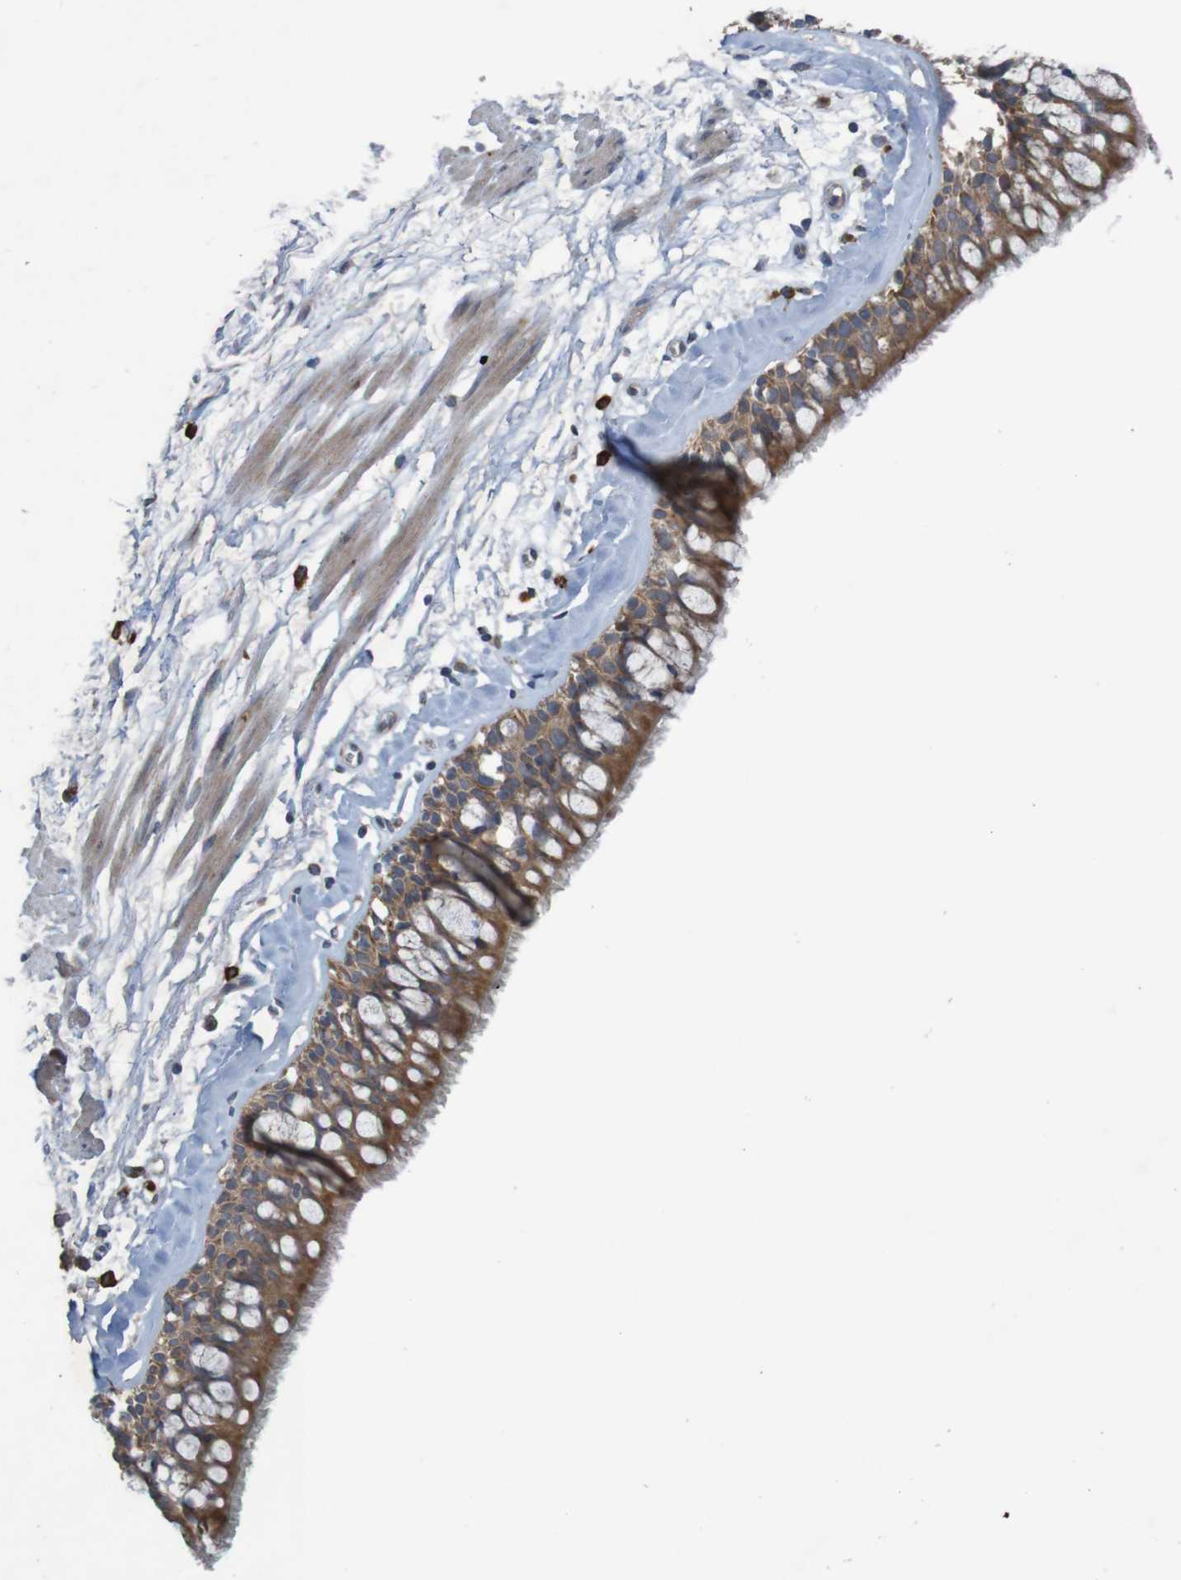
{"staining": {"intensity": "moderate", "quantity": ">75%", "location": "cytoplasmic/membranous"}, "tissue": "bronchus", "cell_type": "Respiratory epithelial cells", "image_type": "normal", "snomed": [{"axis": "morphology", "description": "Normal tissue, NOS"}, {"axis": "morphology", "description": "Adenocarcinoma, NOS"}, {"axis": "topography", "description": "Bronchus"}, {"axis": "topography", "description": "Lung"}], "caption": "Unremarkable bronchus demonstrates moderate cytoplasmic/membranous expression in about >75% of respiratory epithelial cells The staining is performed using DAB (3,3'-diaminobenzidine) brown chromogen to label protein expression. The nuclei are counter-stained blue using hematoxylin..", "gene": "B3GAT2", "patient": {"sex": "female", "age": 54}}